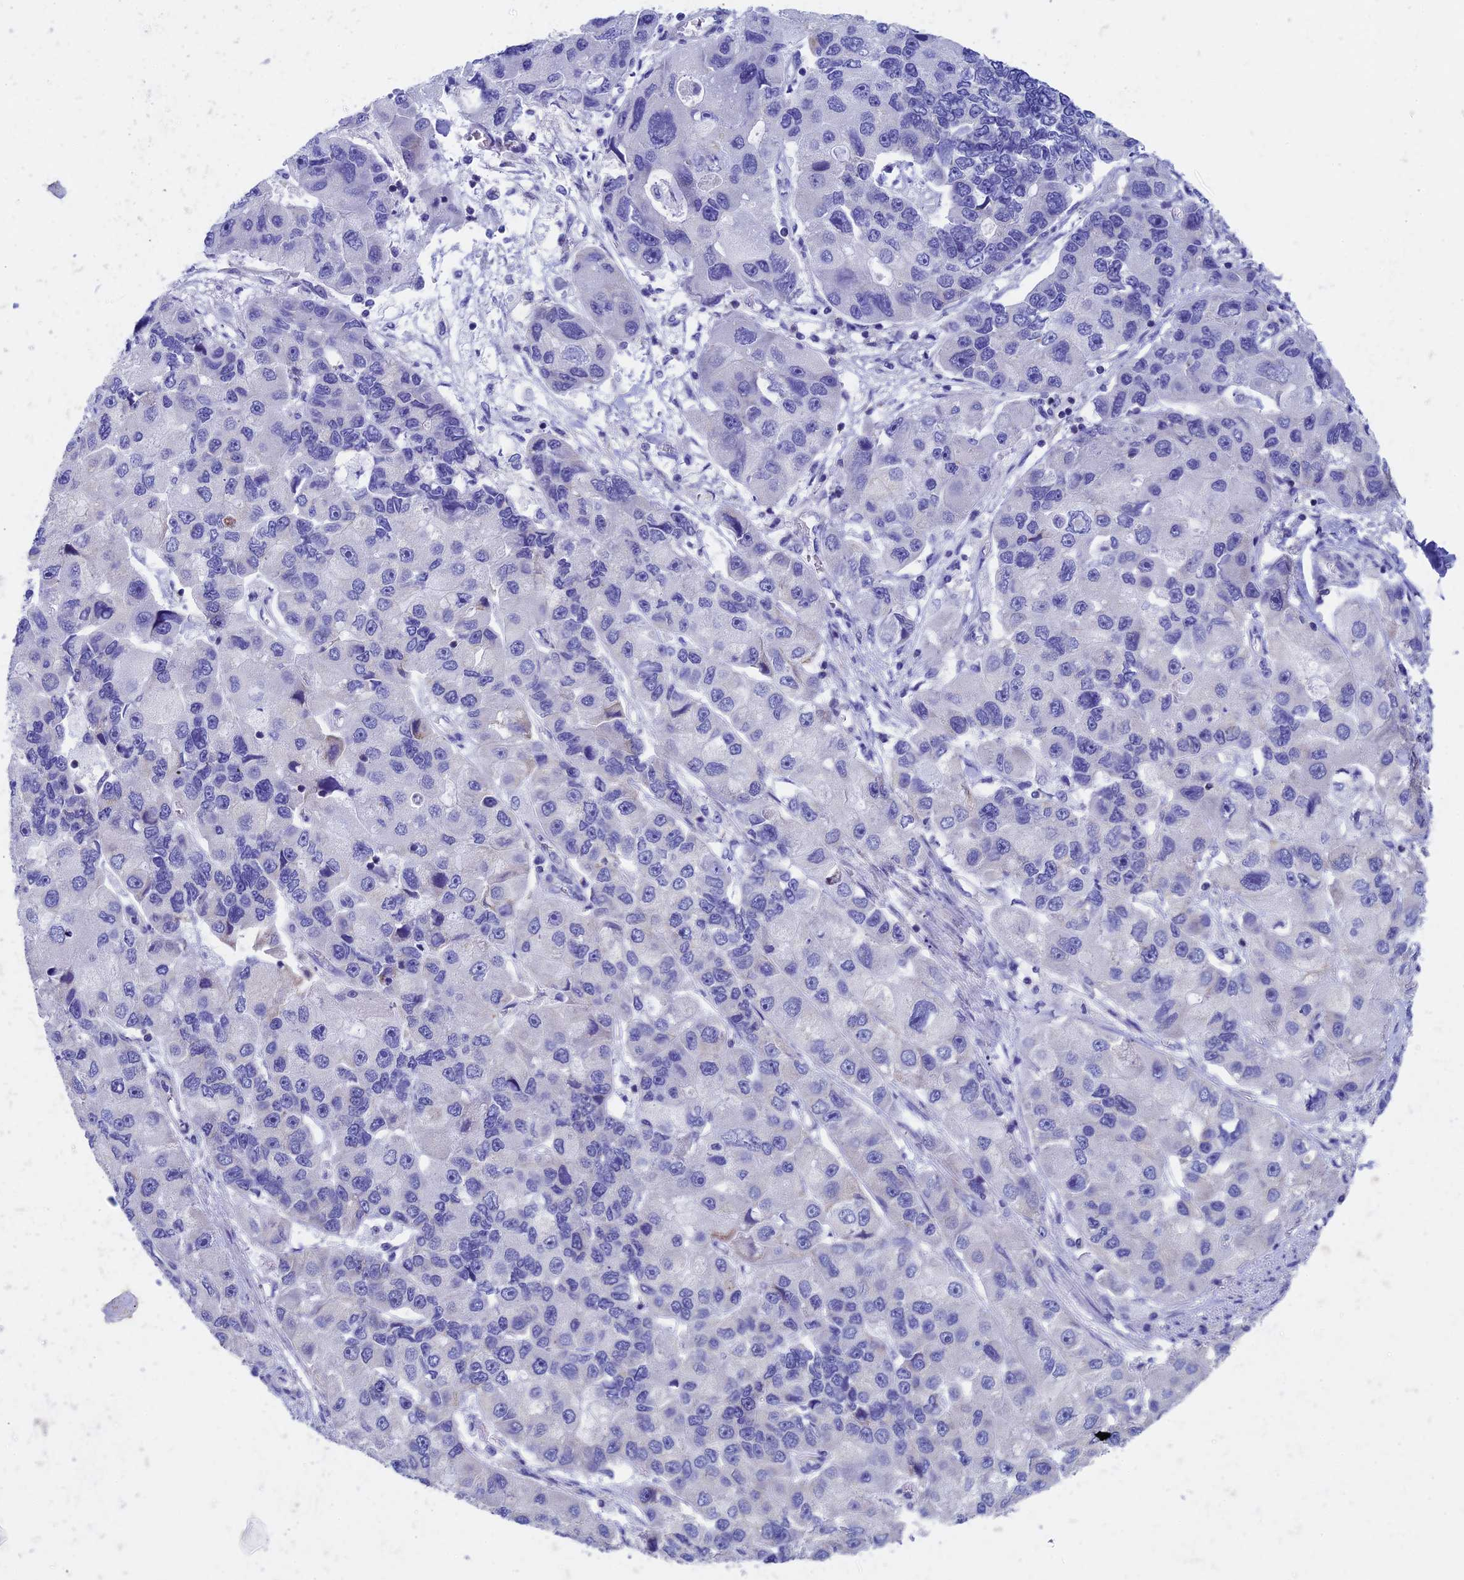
{"staining": {"intensity": "negative", "quantity": "none", "location": "none"}, "tissue": "lung cancer", "cell_type": "Tumor cells", "image_type": "cancer", "snomed": [{"axis": "morphology", "description": "Adenocarcinoma, NOS"}, {"axis": "topography", "description": "Lung"}], "caption": "A photomicrograph of lung adenocarcinoma stained for a protein demonstrates no brown staining in tumor cells. (DAB (3,3'-diaminobenzidine) immunohistochemistry visualized using brightfield microscopy, high magnification).", "gene": "SEPTIN1", "patient": {"sex": "female", "age": 54}}